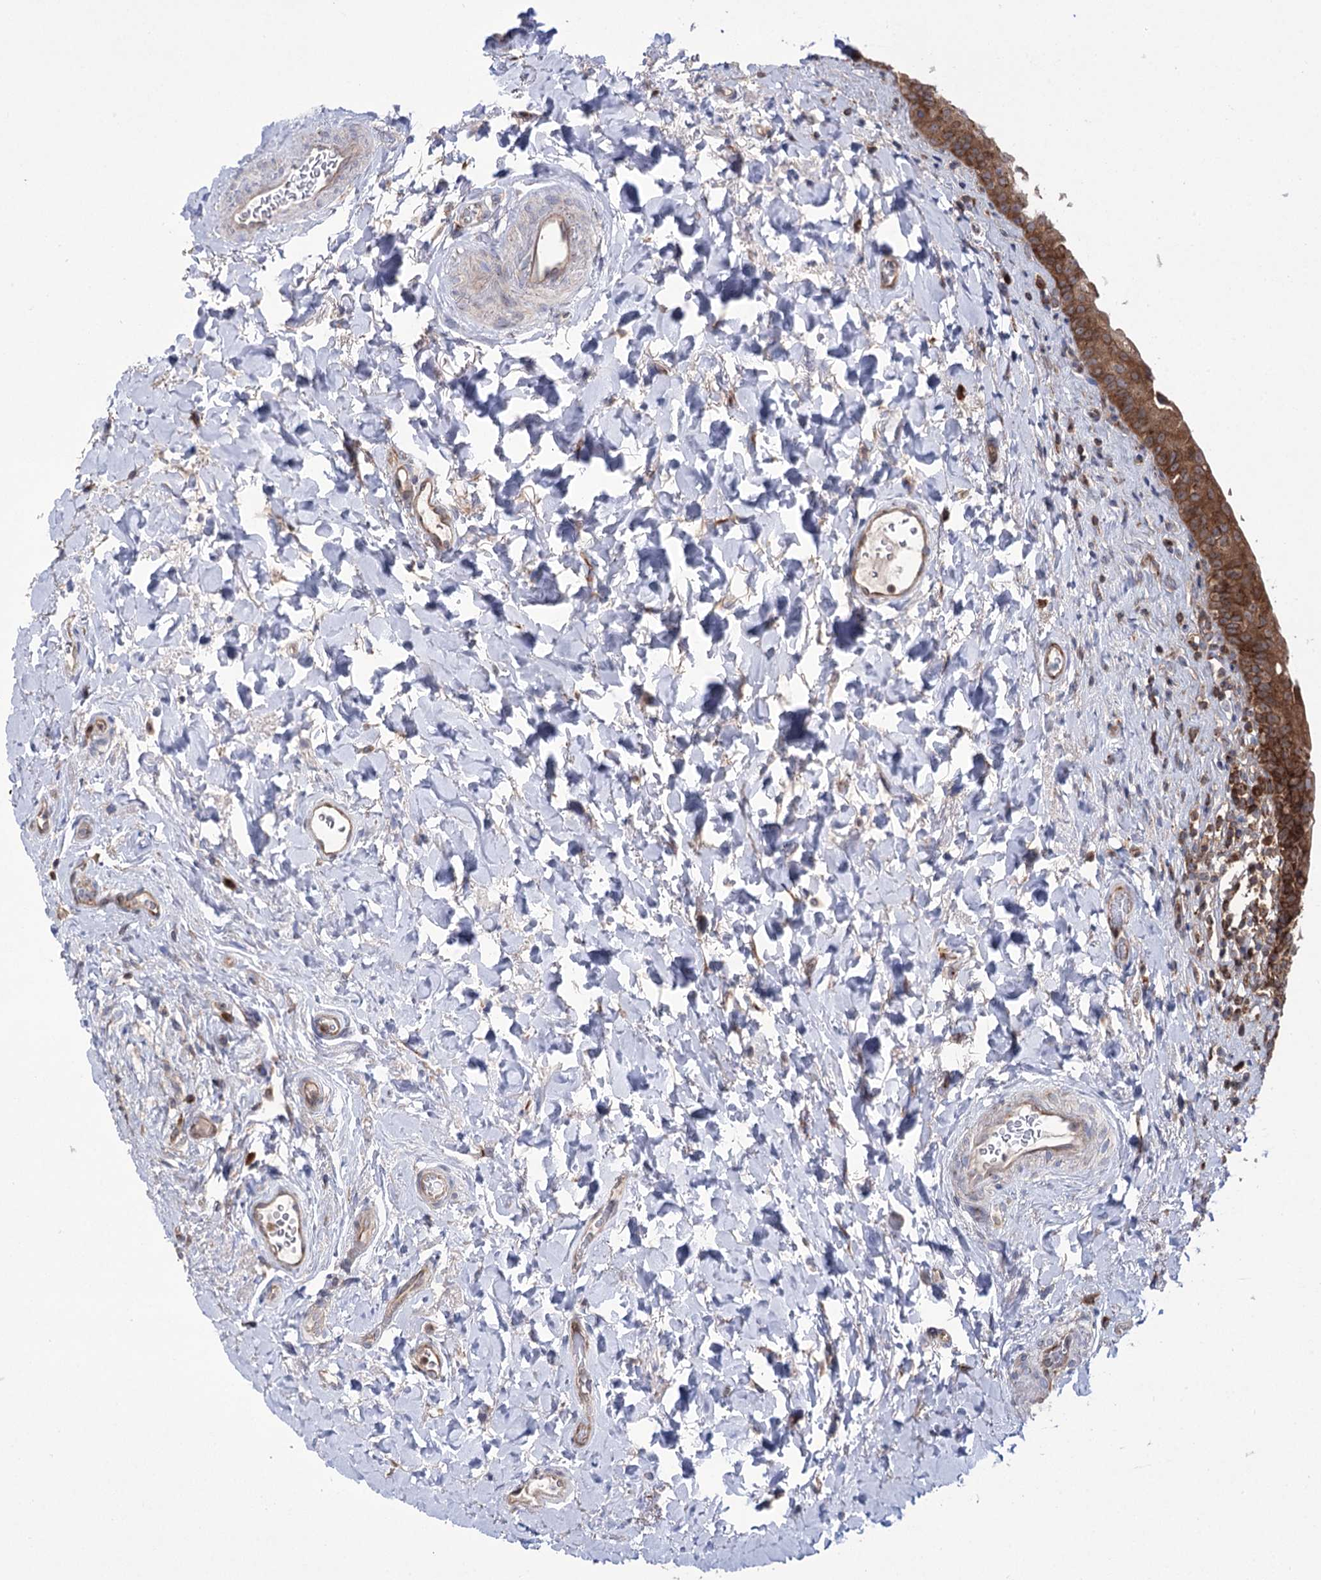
{"staining": {"intensity": "moderate", "quantity": ">75%", "location": "cytoplasmic/membranous"}, "tissue": "urinary bladder", "cell_type": "Urothelial cells", "image_type": "normal", "snomed": [{"axis": "morphology", "description": "Normal tissue, NOS"}, {"axis": "topography", "description": "Urinary bladder"}], "caption": "About >75% of urothelial cells in benign human urinary bladder exhibit moderate cytoplasmic/membranous protein staining as visualized by brown immunohistochemical staining.", "gene": "ZNF622", "patient": {"sex": "male", "age": 83}}